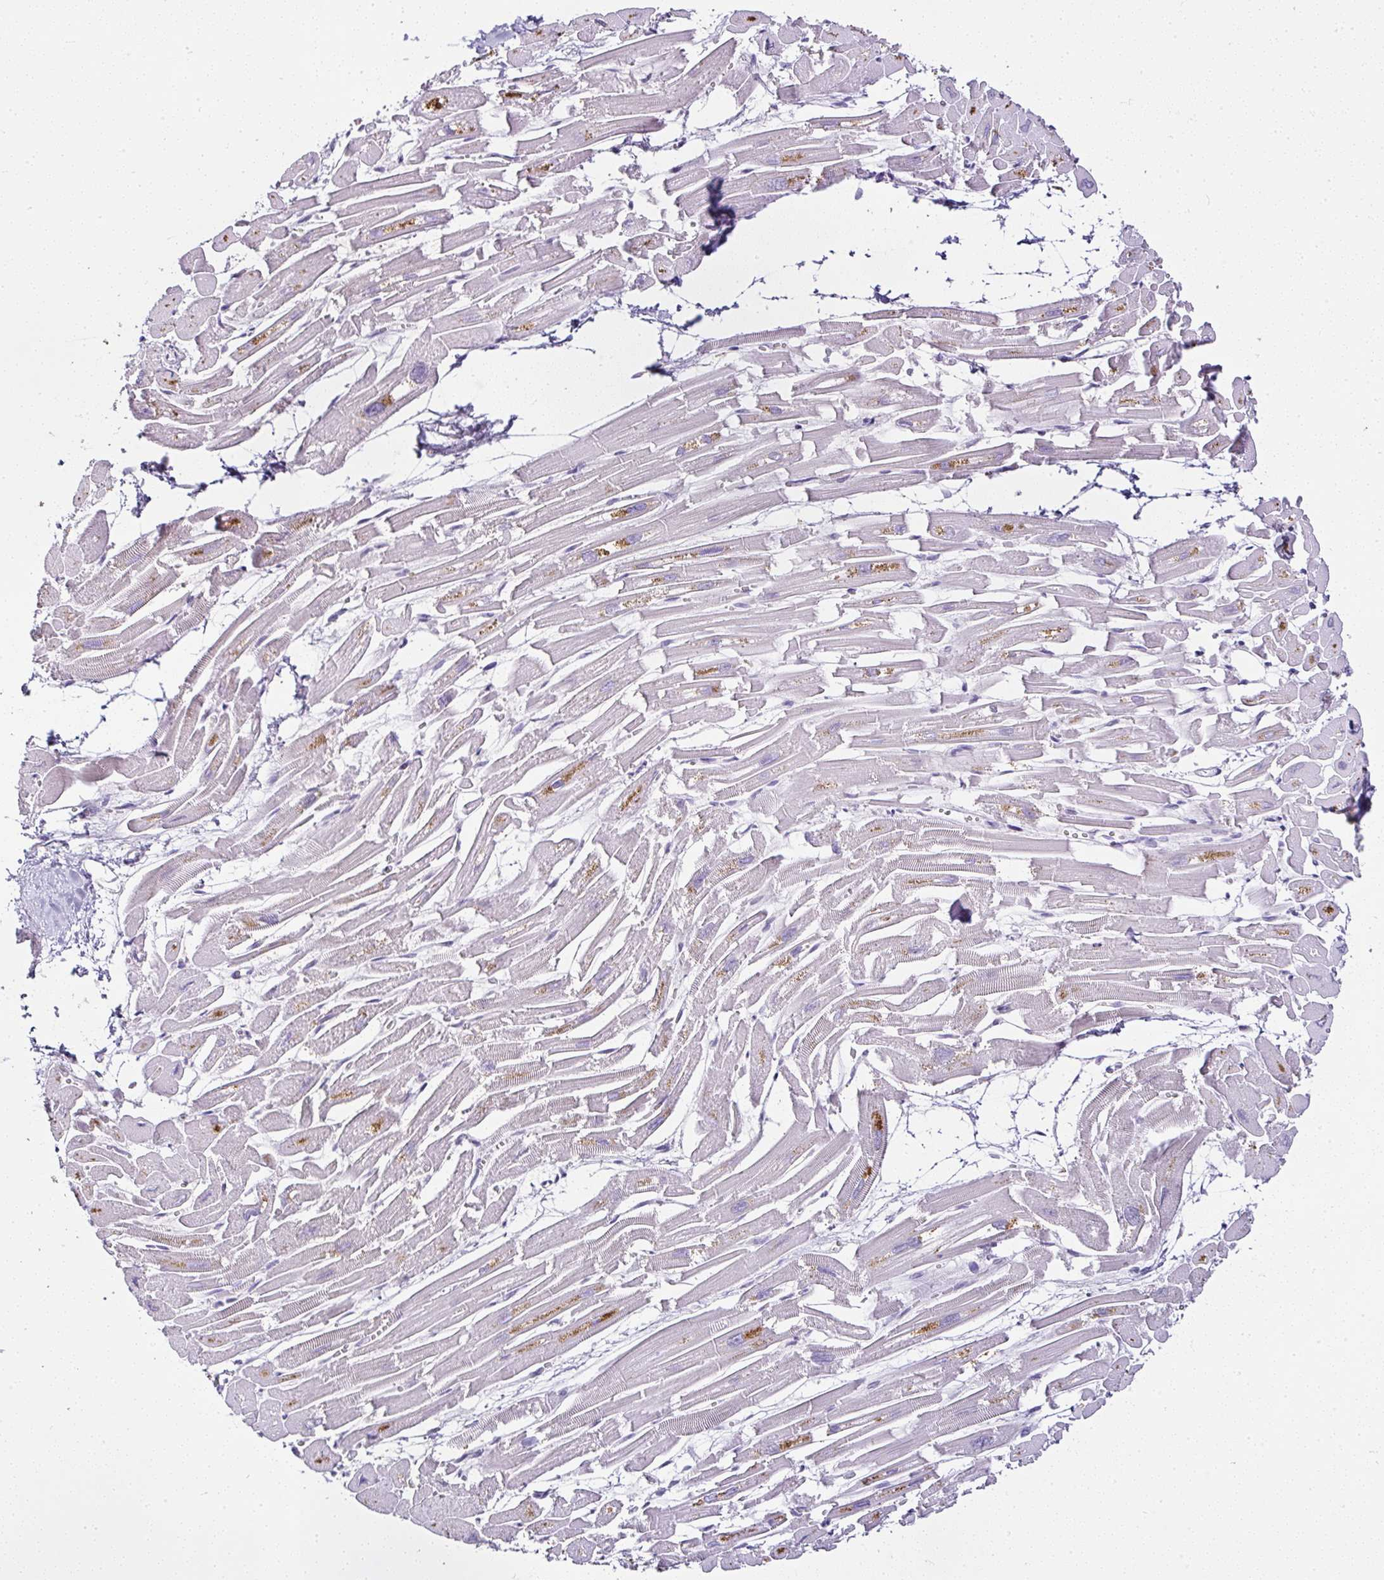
{"staining": {"intensity": "moderate", "quantity": "<25%", "location": "cytoplasmic/membranous"}, "tissue": "heart muscle", "cell_type": "Cardiomyocytes", "image_type": "normal", "snomed": [{"axis": "morphology", "description": "Normal tissue, NOS"}, {"axis": "topography", "description": "Heart"}], "caption": "The micrograph exhibits staining of unremarkable heart muscle, revealing moderate cytoplasmic/membranous protein positivity (brown color) within cardiomyocytes.", "gene": "SERPINB3", "patient": {"sex": "male", "age": 54}}